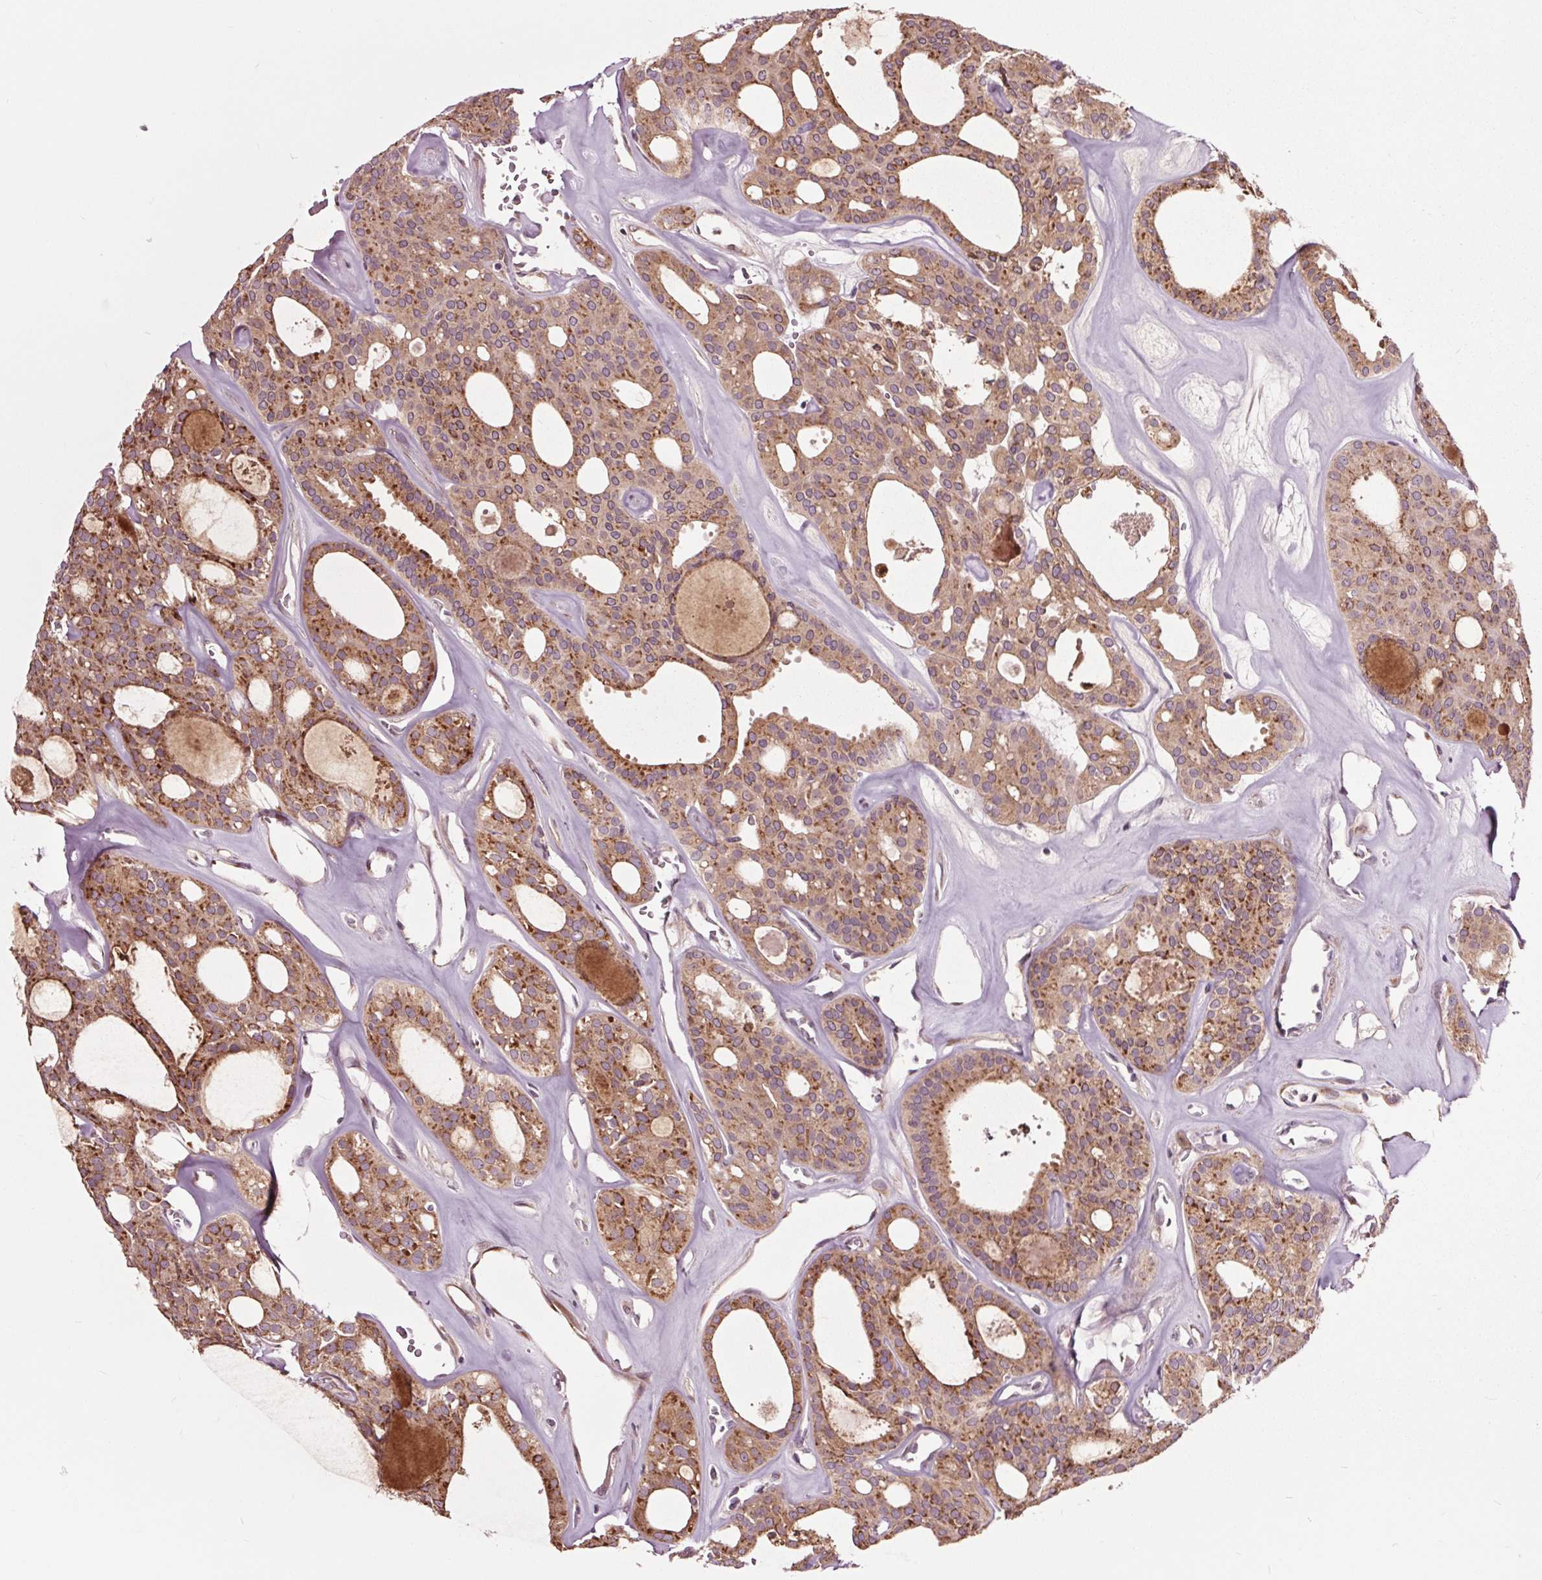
{"staining": {"intensity": "moderate", "quantity": "25%-75%", "location": "cytoplasmic/membranous"}, "tissue": "thyroid cancer", "cell_type": "Tumor cells", "image_type": "cancer", "snomed": [{"axis": "morphology", "description": "Follicular adenoma carcinoma, NOS"}, {"axis": "topography", "description": "Thyroid gland"}], "caption": "Thyroid cancer (follicular adenoma carcinoma) tissue demonstrates moderate cytoplasmic/membranous staining in about 25%-75% of tumor cells, visualized by immunohistochemistry.", "gene": "HAUS5", "patient": {"sex": "male", "age": 75}}